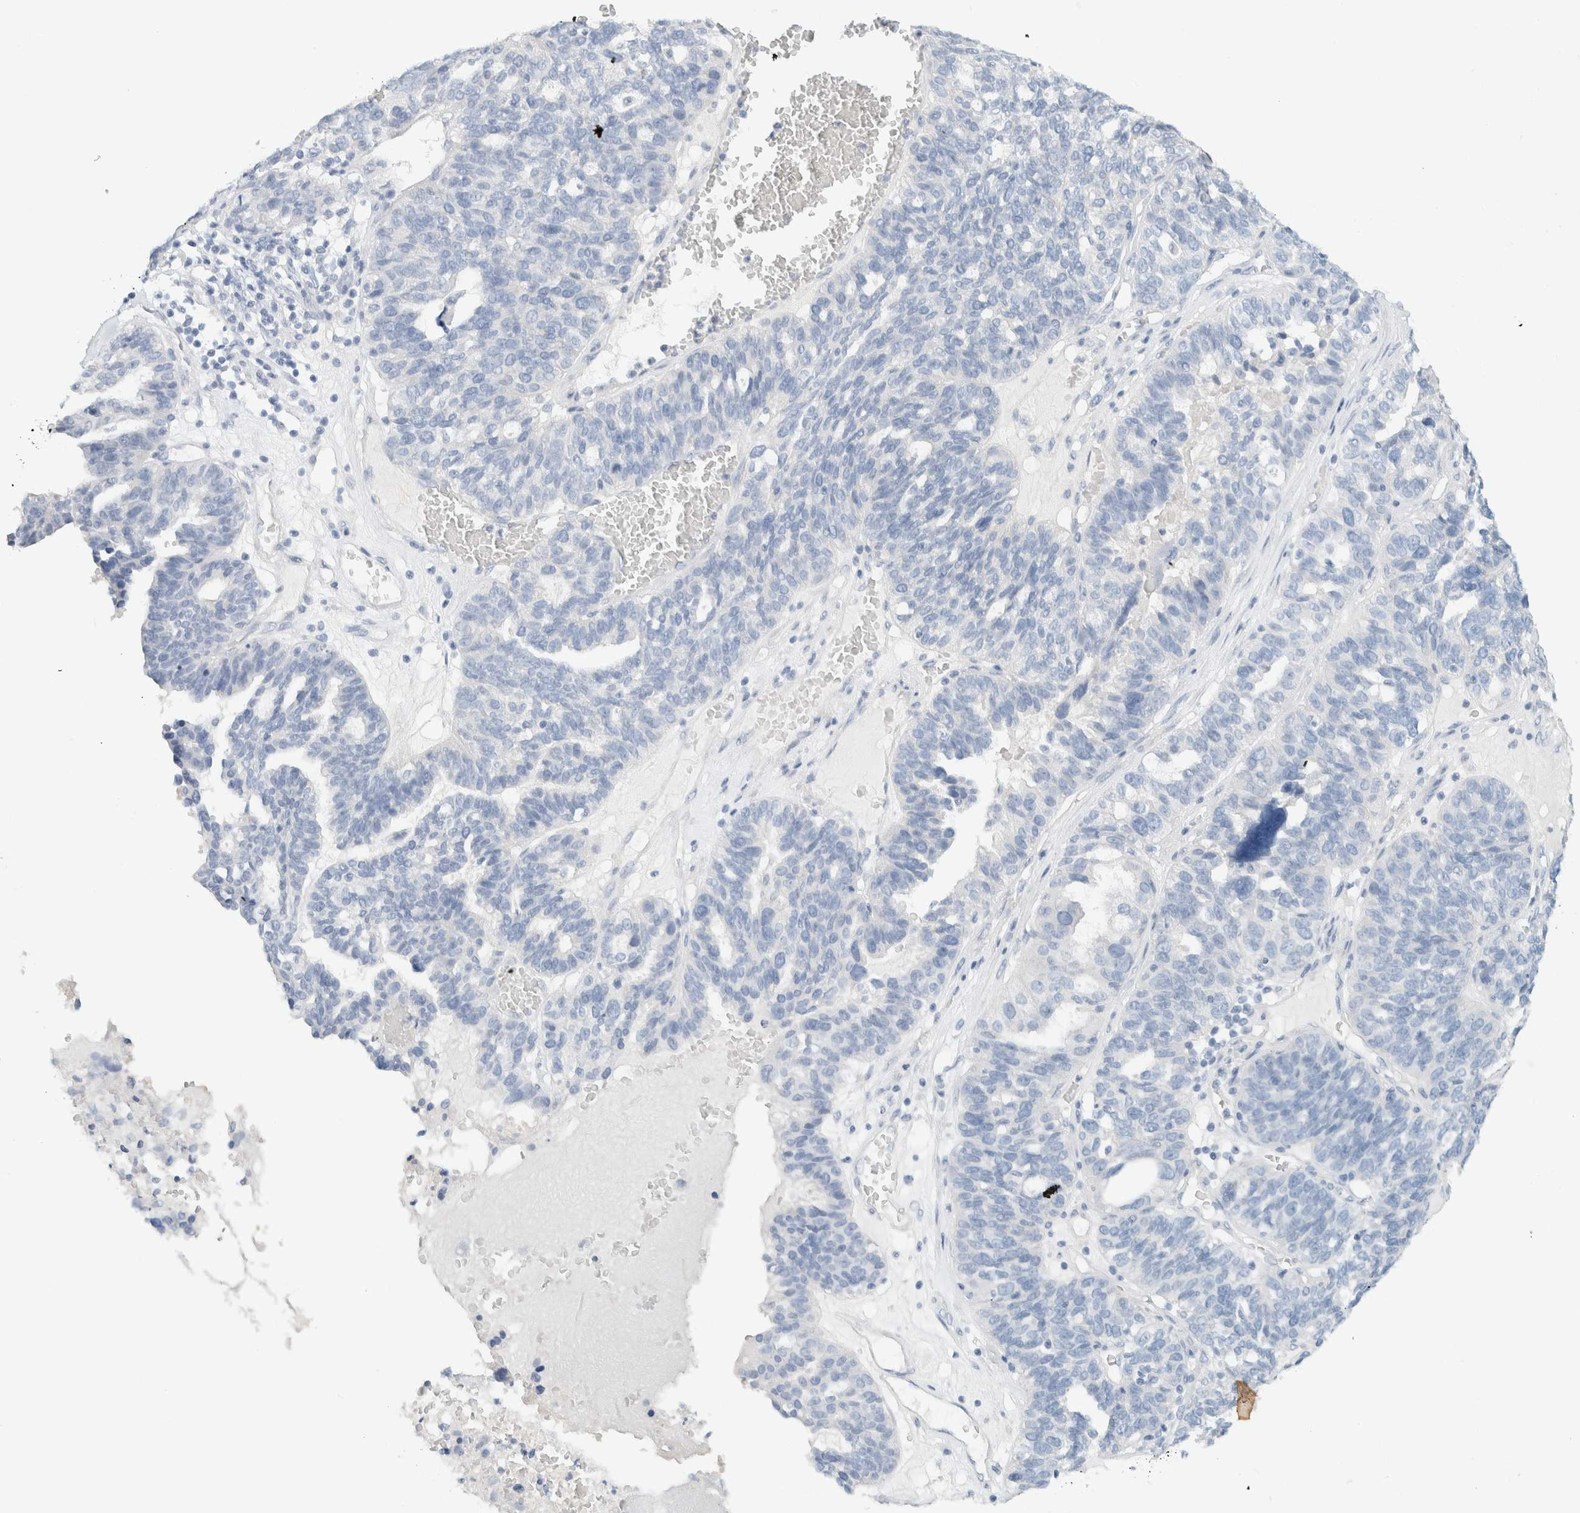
{"staining": {"intensity": "negative", "quantity": "none", "location": "none"}, "tissue": "ovarian cancer", "cell_type": "Tumor cells", "image_type": "cancer", "snomed": [{"axis": "morphology", "description": "Cystadenocarcinoma, serous, NOS"}, {"axis": "topography", "description": "Ovary"}], "caption": "A micrograph of human serous cystadenocarcinoma (ovarian) is negative for staining in tumor cells.", "gene": "ALOX12B", "patient": {"sex": "female", "age": 59}}